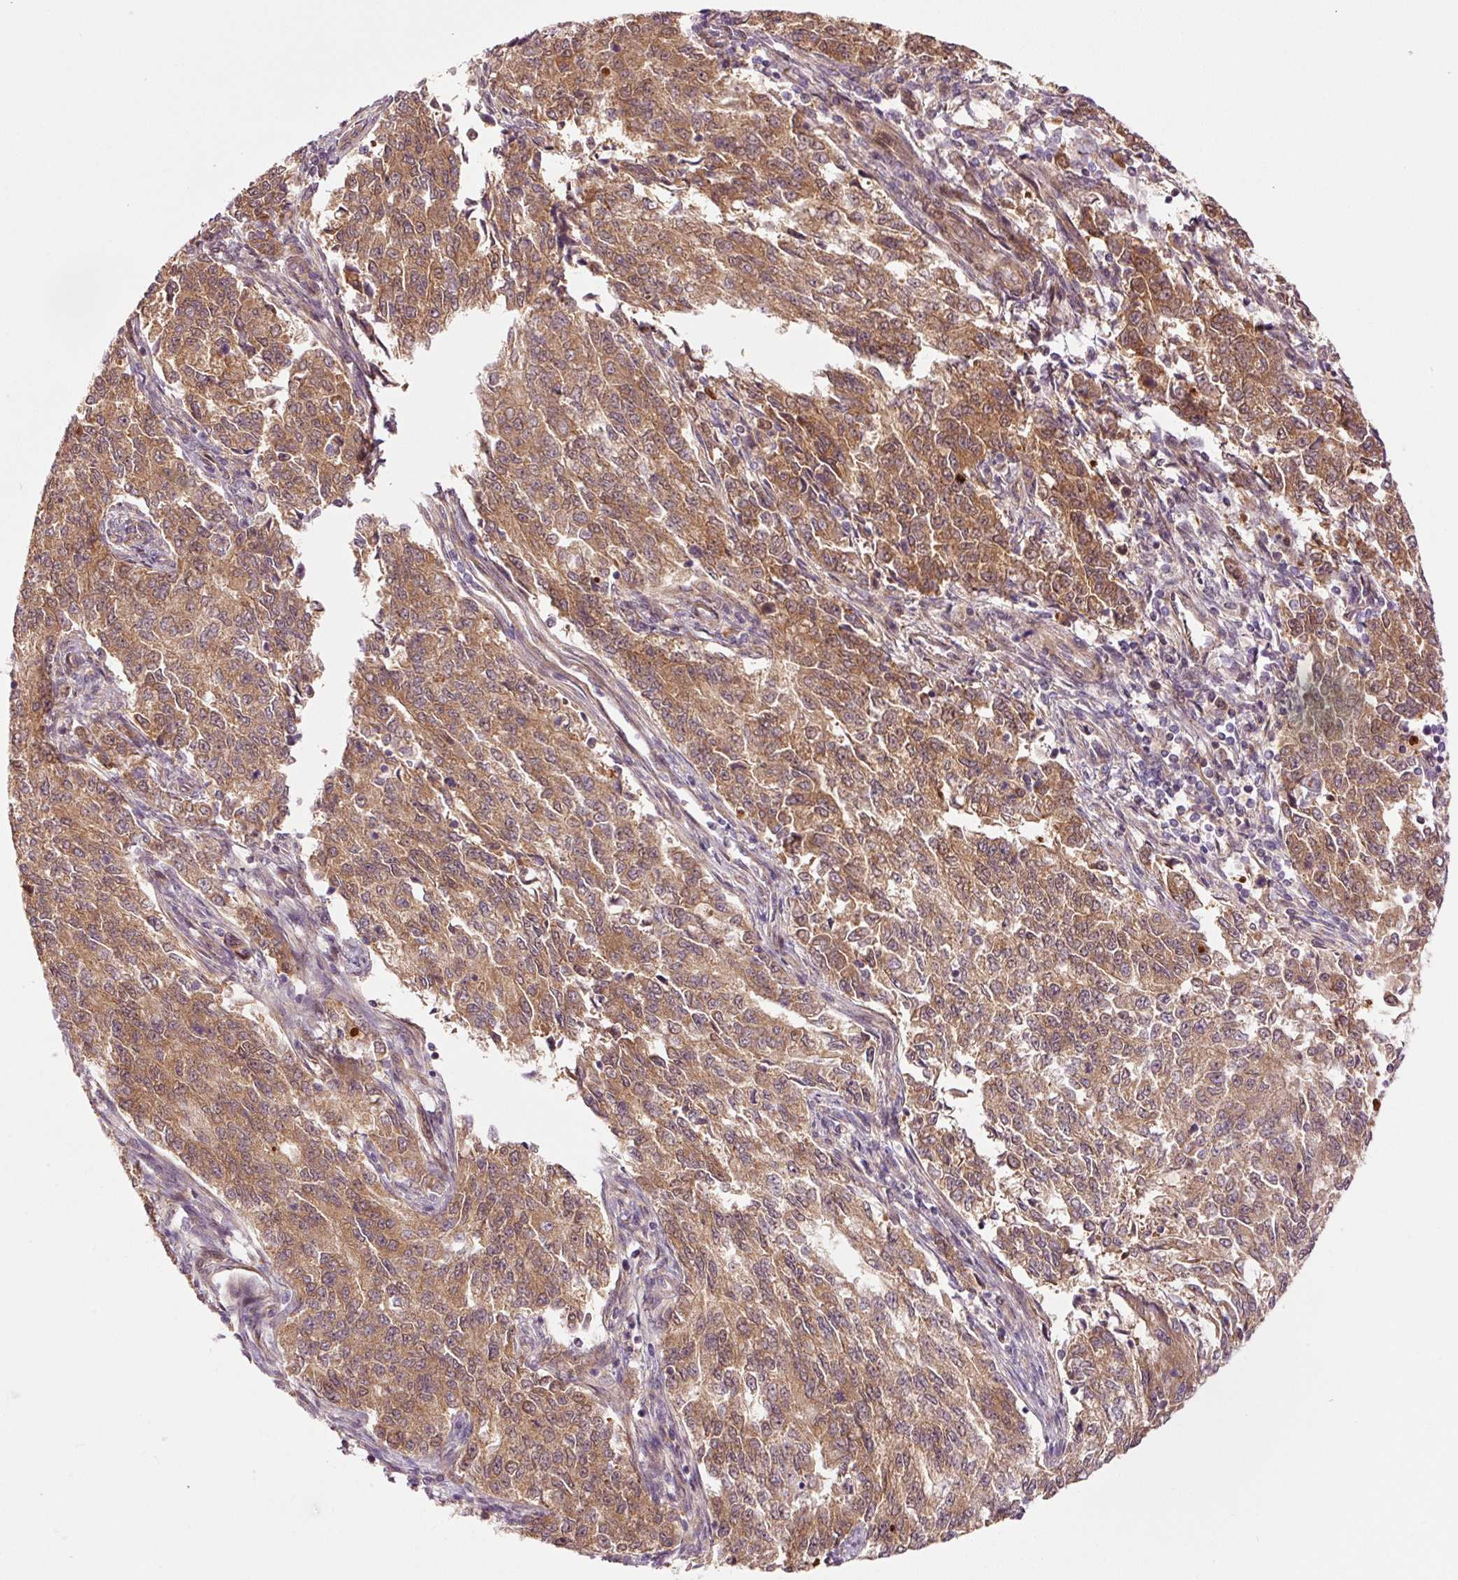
{"staining": {"intensity": "strong", "quantity": ">75%", "location": "cytoplasmic/membranous"}, "tissue": "endometrial cancer", "cell_type": "Tumor cells", "image_type": "cancer", "snomed": [{"axis": "morphology", "description": "Adenocarcinoma, NOS"}, {"axis": "topography", "description": "Endometrium"}], "caption": "Immunohistochemical staining of endometrial cancer shows strong cytoplasmic/membranous protein expression in approximately >75% of tumor cells.", "gene": "PPP1R14B", "patient": {"sex": "female", "age": 50}}